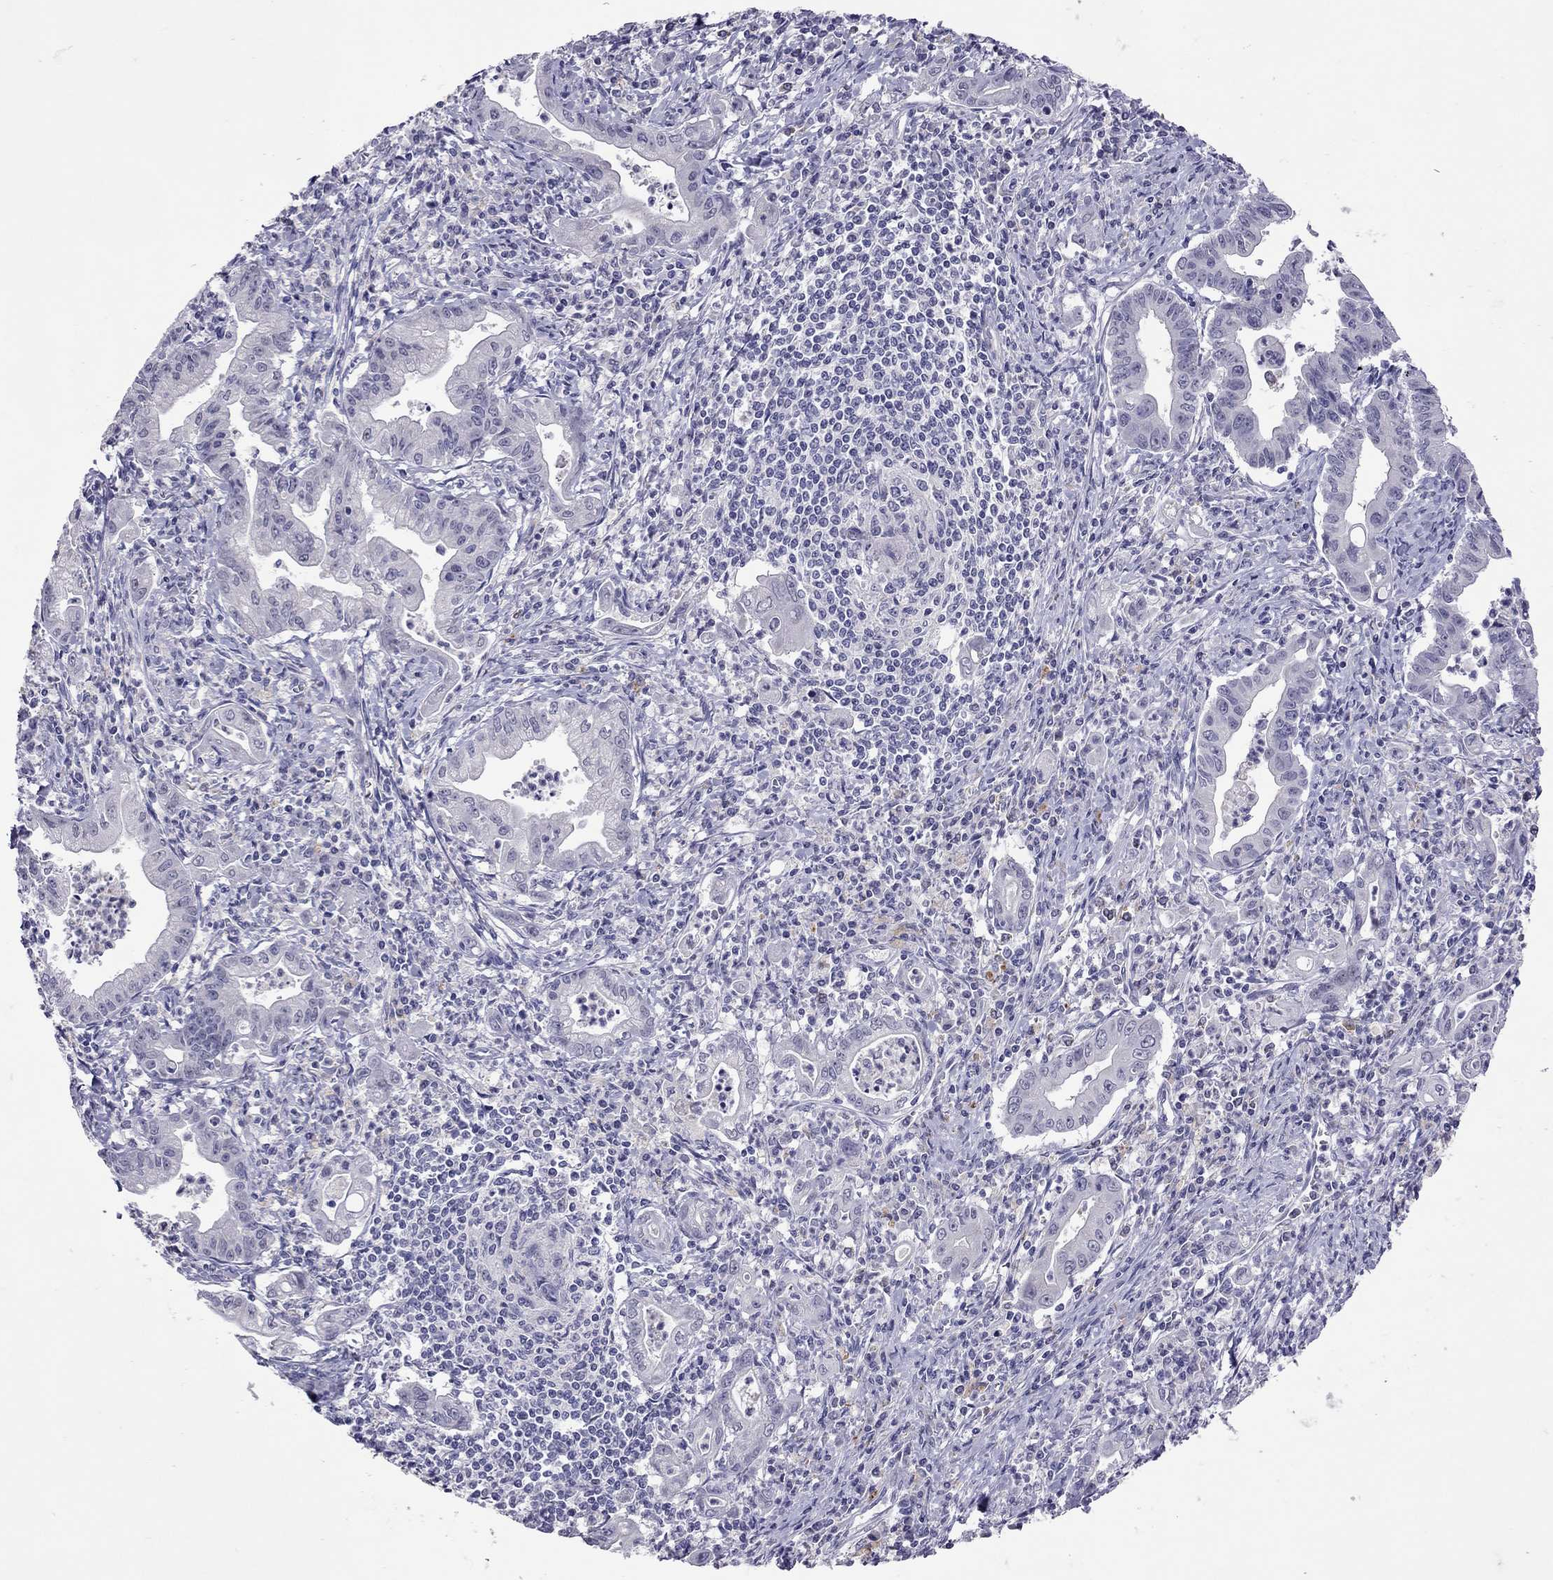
{"staining": {"intensity": "negative", "quantity": "none", "location": "none"}, "tissue": "stomach cancer", "cell_type": "Tumor cells", "image_type": "cancer", "snomed": [{"axis": "morphology", "description": "Adenocarcinoma, NOS"}, {"axis": "topography", "description": "Stomach, upper"}], "caption": "Immunohistochemical staining of stomach cancer displays no significant expression in tumor cells.", "gene": "SLAMF1", "patient": {"sex": "female", "age": 79}}